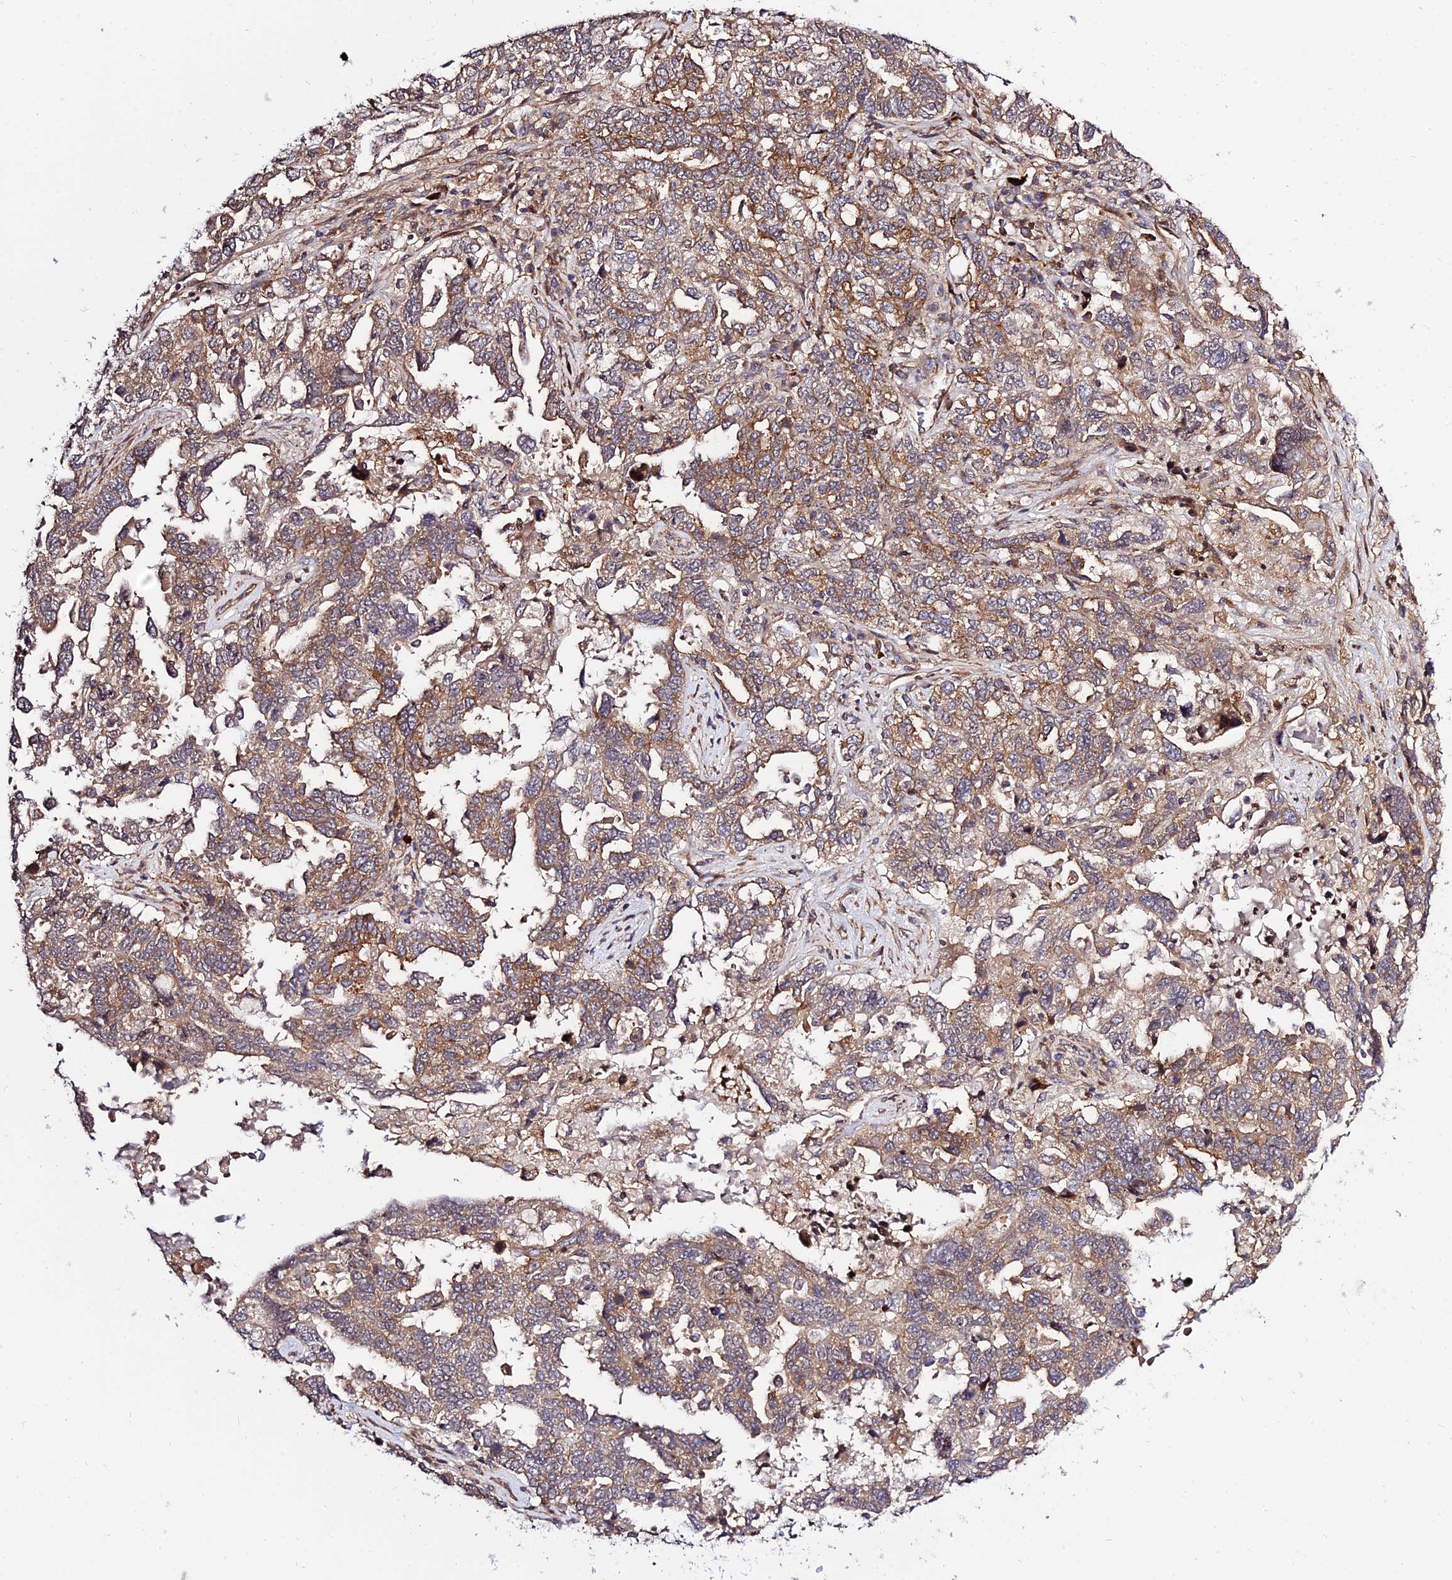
{"staining": {"intensity": "moderate", "quantity": ">75%", "location": "cytoplasmic/membranous"}, "tissue": "ovarian cancer", "cell_type": "Tumor cells", "image_type": "cancer", "snomed": [{"axis": "morphology", "description": "Carcinoma, endometroid"}, {"axis": "topography", "description": "Ovary"}], "caption": "Immunohistochemical staining of endometroid carcinoma (ovarian) displays moderate cytoplasmic/membranous protein positivity in about >75% of tumor cells.", "gene": "SMG6", "patient": {"sex": "female", "age": 62}}